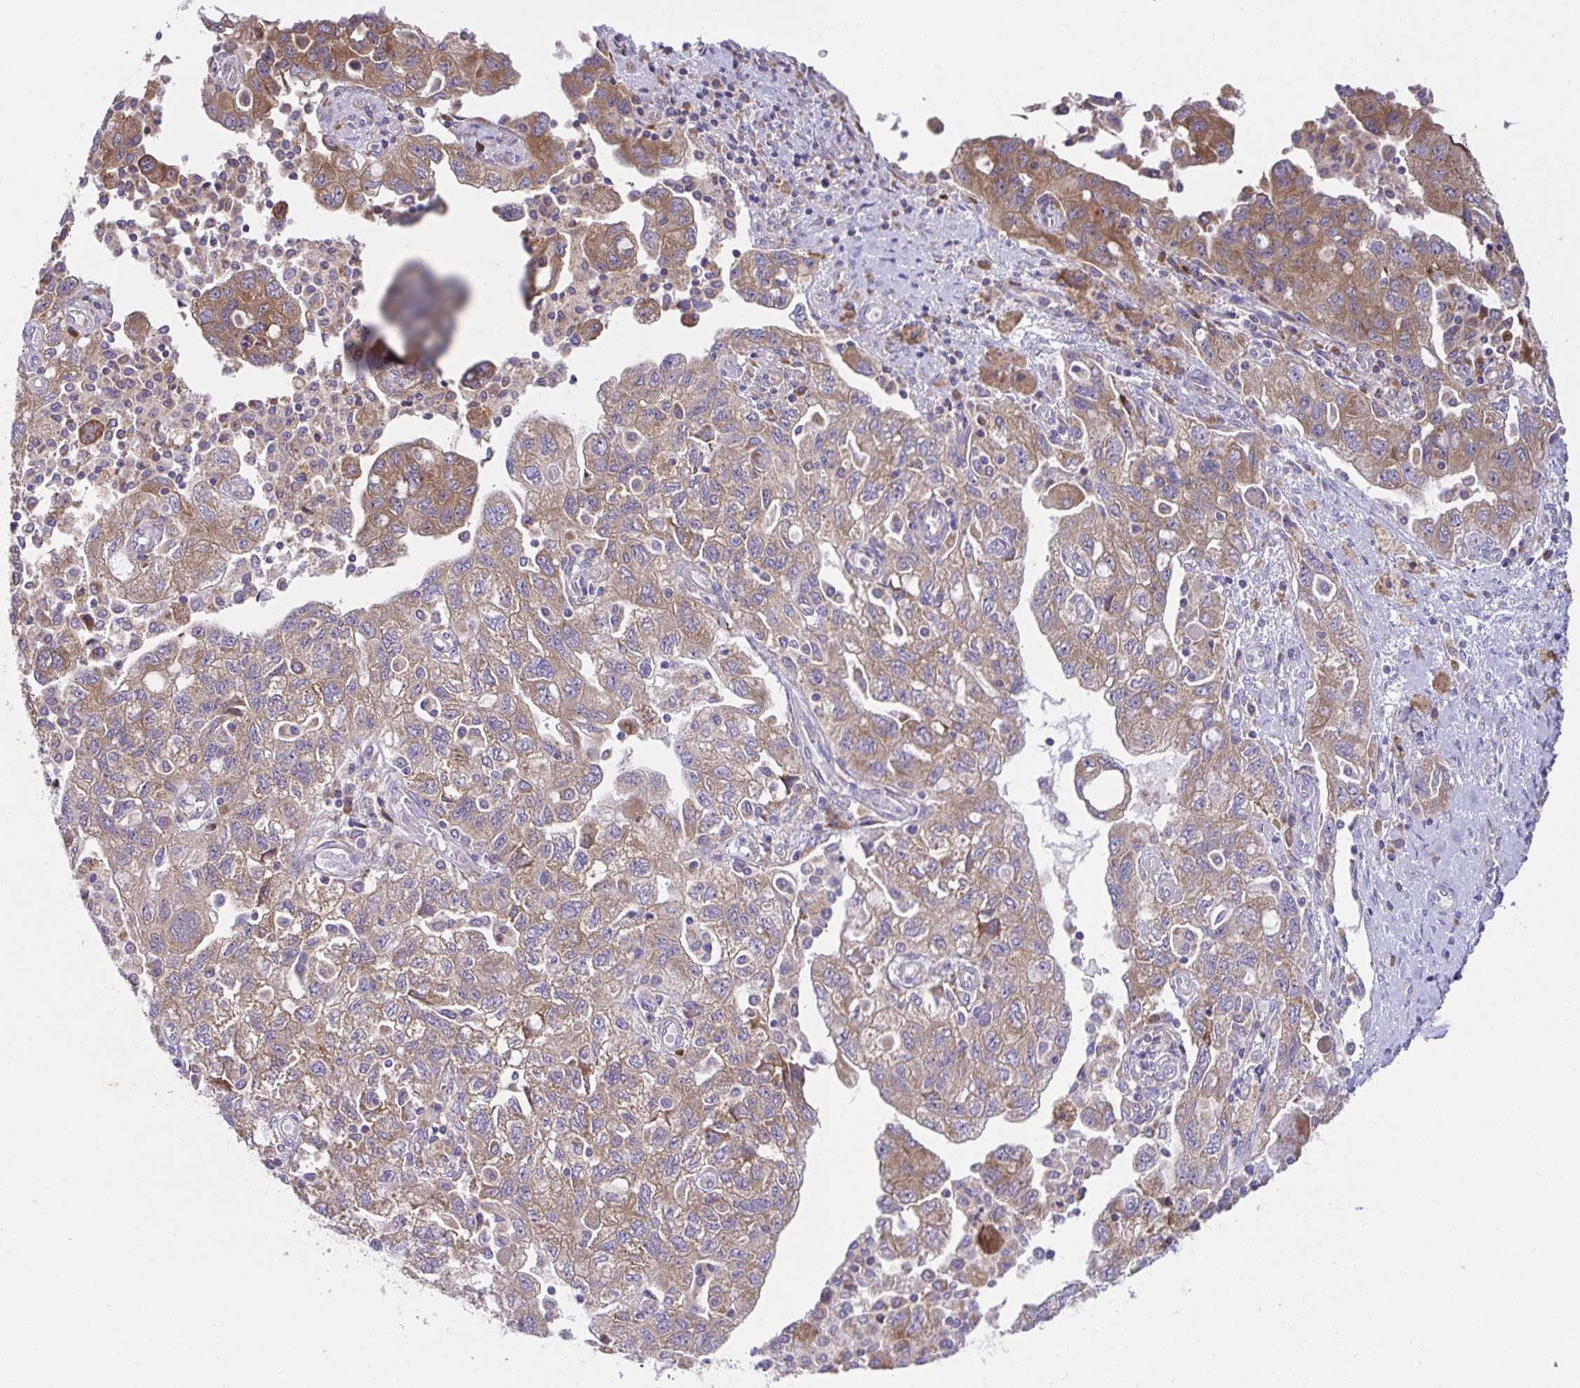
{"staining": {"intensity": "moderate", "quantity": ">75%", "location": "cytoplasmic/membranous"}, "tissue": "ovarian cancer", "cell_type": "Tumor cells", "image_type": "cancer", "snomed": [{"axis": "morphology", "description": "Carcinoma, NOS"}, {"axis": "morphology", "description": "Cystadenocarcinoma, serous, NOS"}, {"axis": "topography", "description": "Ovary"}], "caption": "IHC photomicrograph of ovarian cancer (serous cystadenocarcinoma) stained for a protein (brown), which reveals medium levels of moderate cytoplasmic/membranous staining in approximately >75% of tumor cells.", "gene": "FAU", "patient": {"sex": "female", "age": 69}}